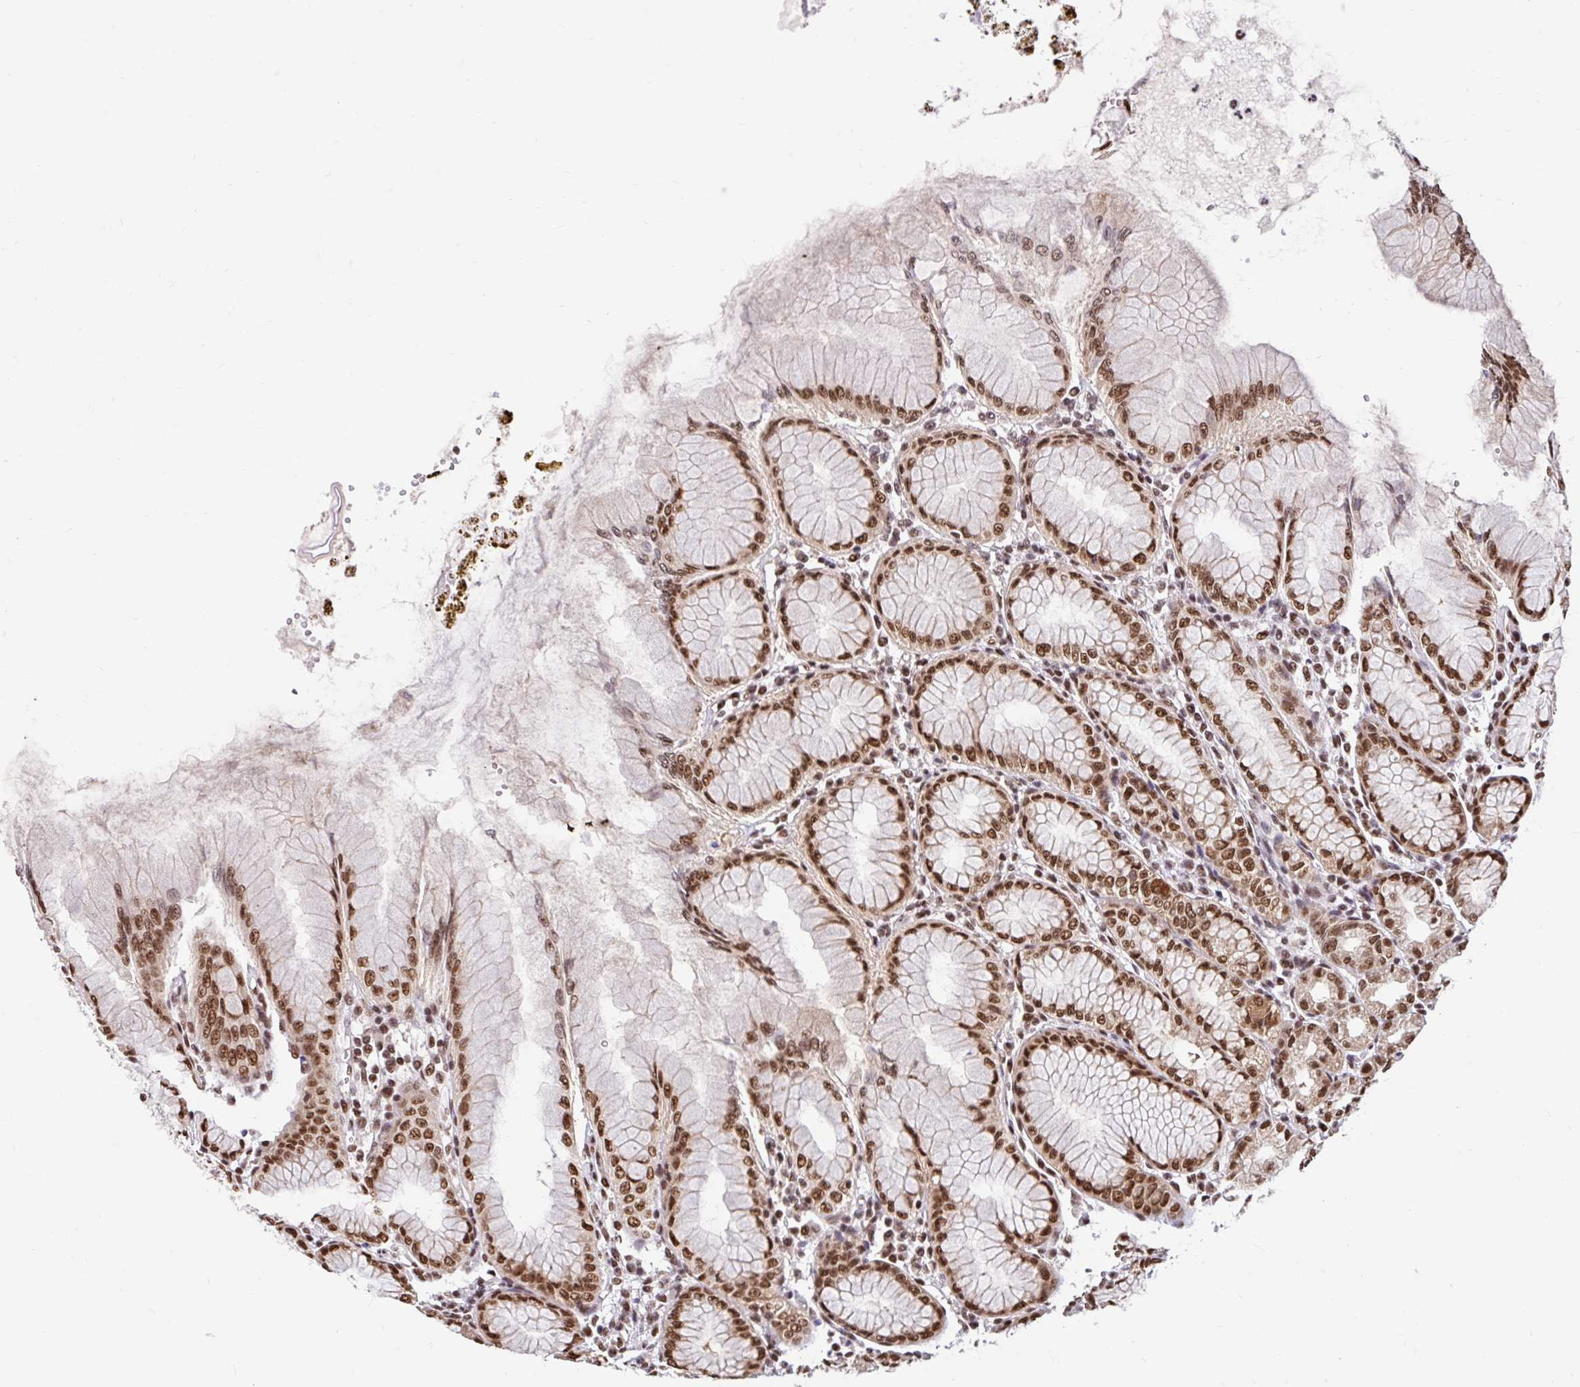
{"staining": {"intensity": "strong", "quantity": ">75%", "location": "cytoplasmic/membranous,nuclear"}, "tissue": "stomach", "cell_type": "Glandular cells", "image_type": "normal", "snomed": [{"axis": "morphology", "description": "Normal tissue, NOS"}, {"axis": "topography", "description": "Stomach"}], "caption": "Immunohistochemical staining of benign human stomach shows high levels of strong cytoplasmic/membranous,nuclear expression in approximately >75% of glandular cells. The protein is shown in brown color, while the nuclei are stained blue.", "gene": "ABCA9", "patient": {"sex": "female", "age": 57}}